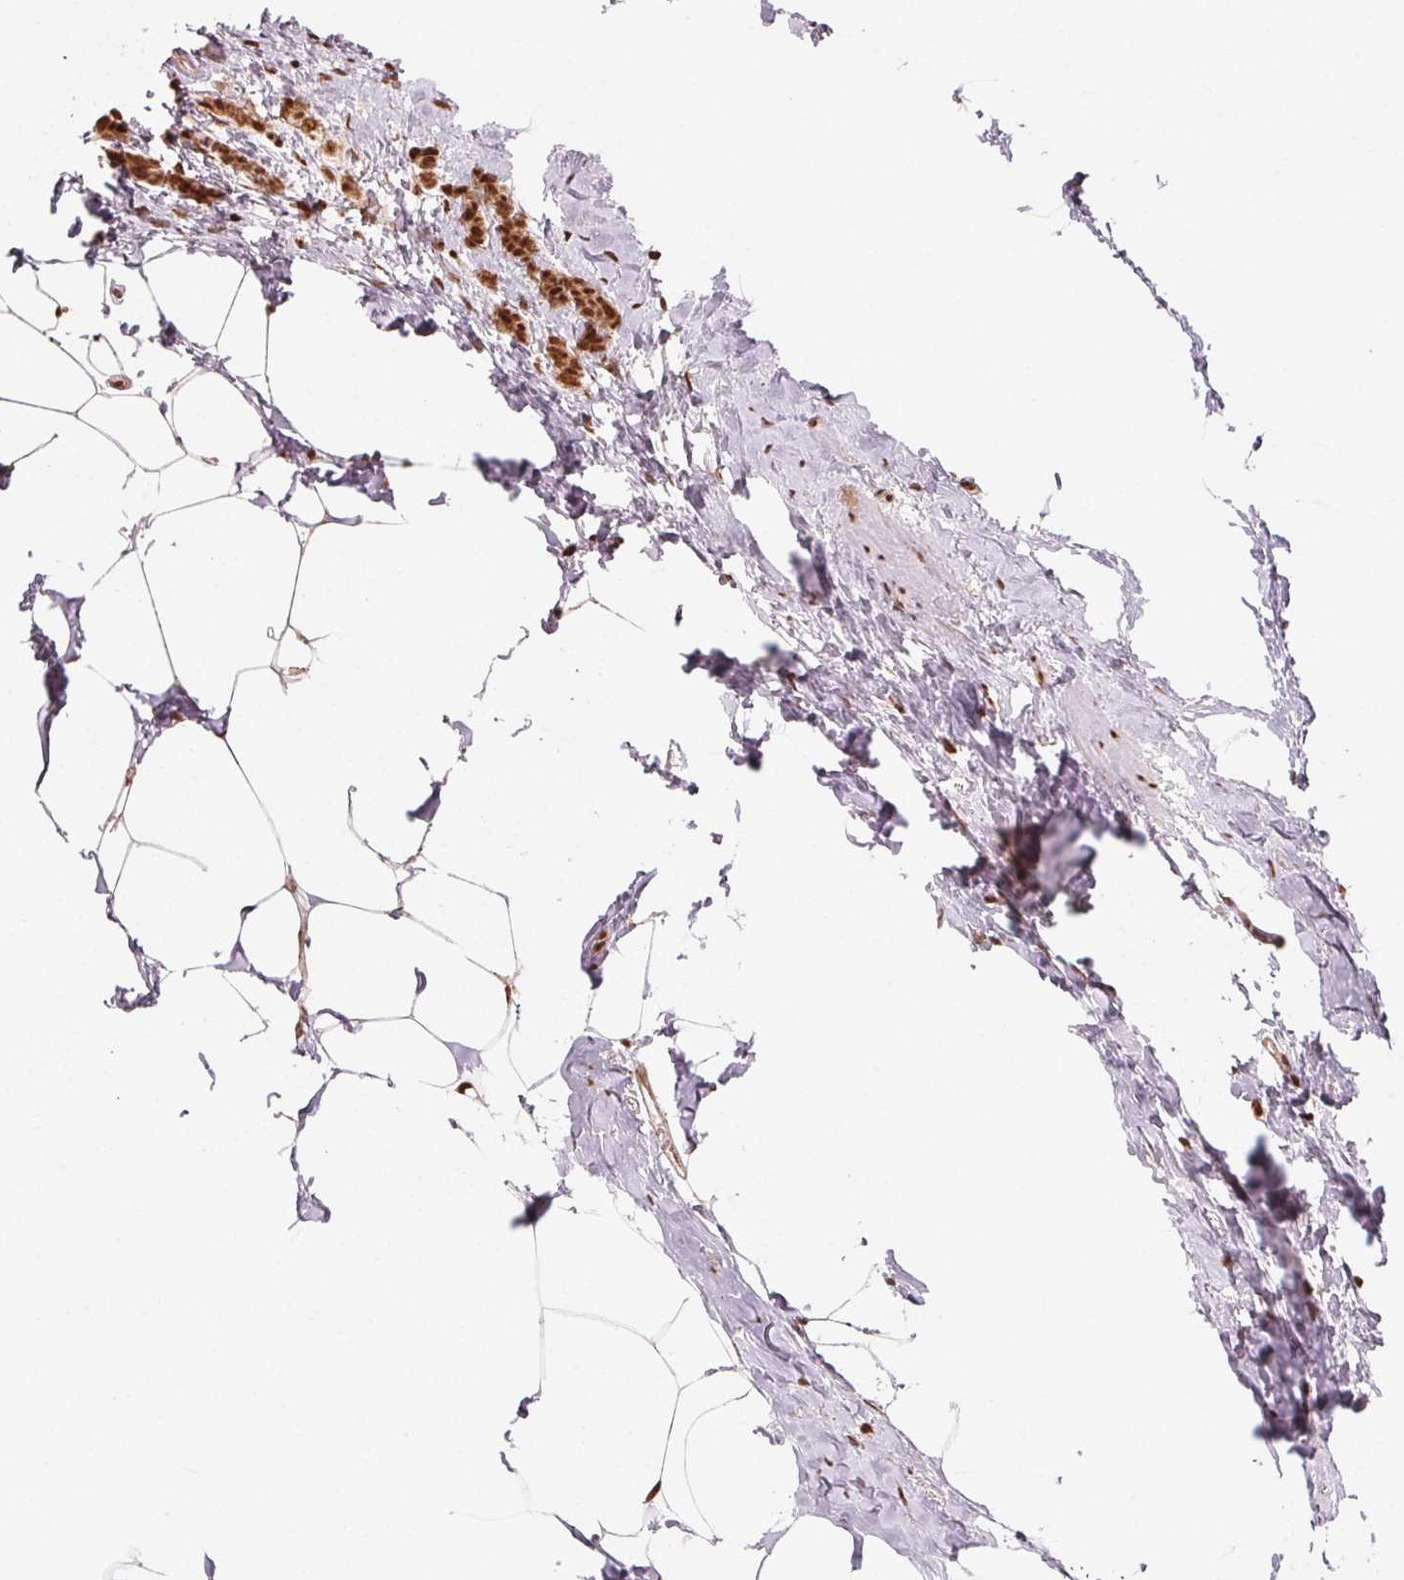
{"staining": {"intensity": "strong", "quantity": ">75%", "location": "nuclear"}, "tissue": "breast cancer", "cell_type": "Tumor cells", "image_type": "cancer", "snomed": [{"axis": "morphology", "description": "Duct carcinoma"}, {"axis": "topography", "description": "Breast"}], "caption": "The photomicrograph exhibits a brown stain indicating the presence of a protein in the nuclear of tumor cells in breast cancer (intraductal carcinoma). (IHC, brightfield microscopy, high magnification).", "gene": "TOPORS", "patient": {"sex": "female", "age": 40}}